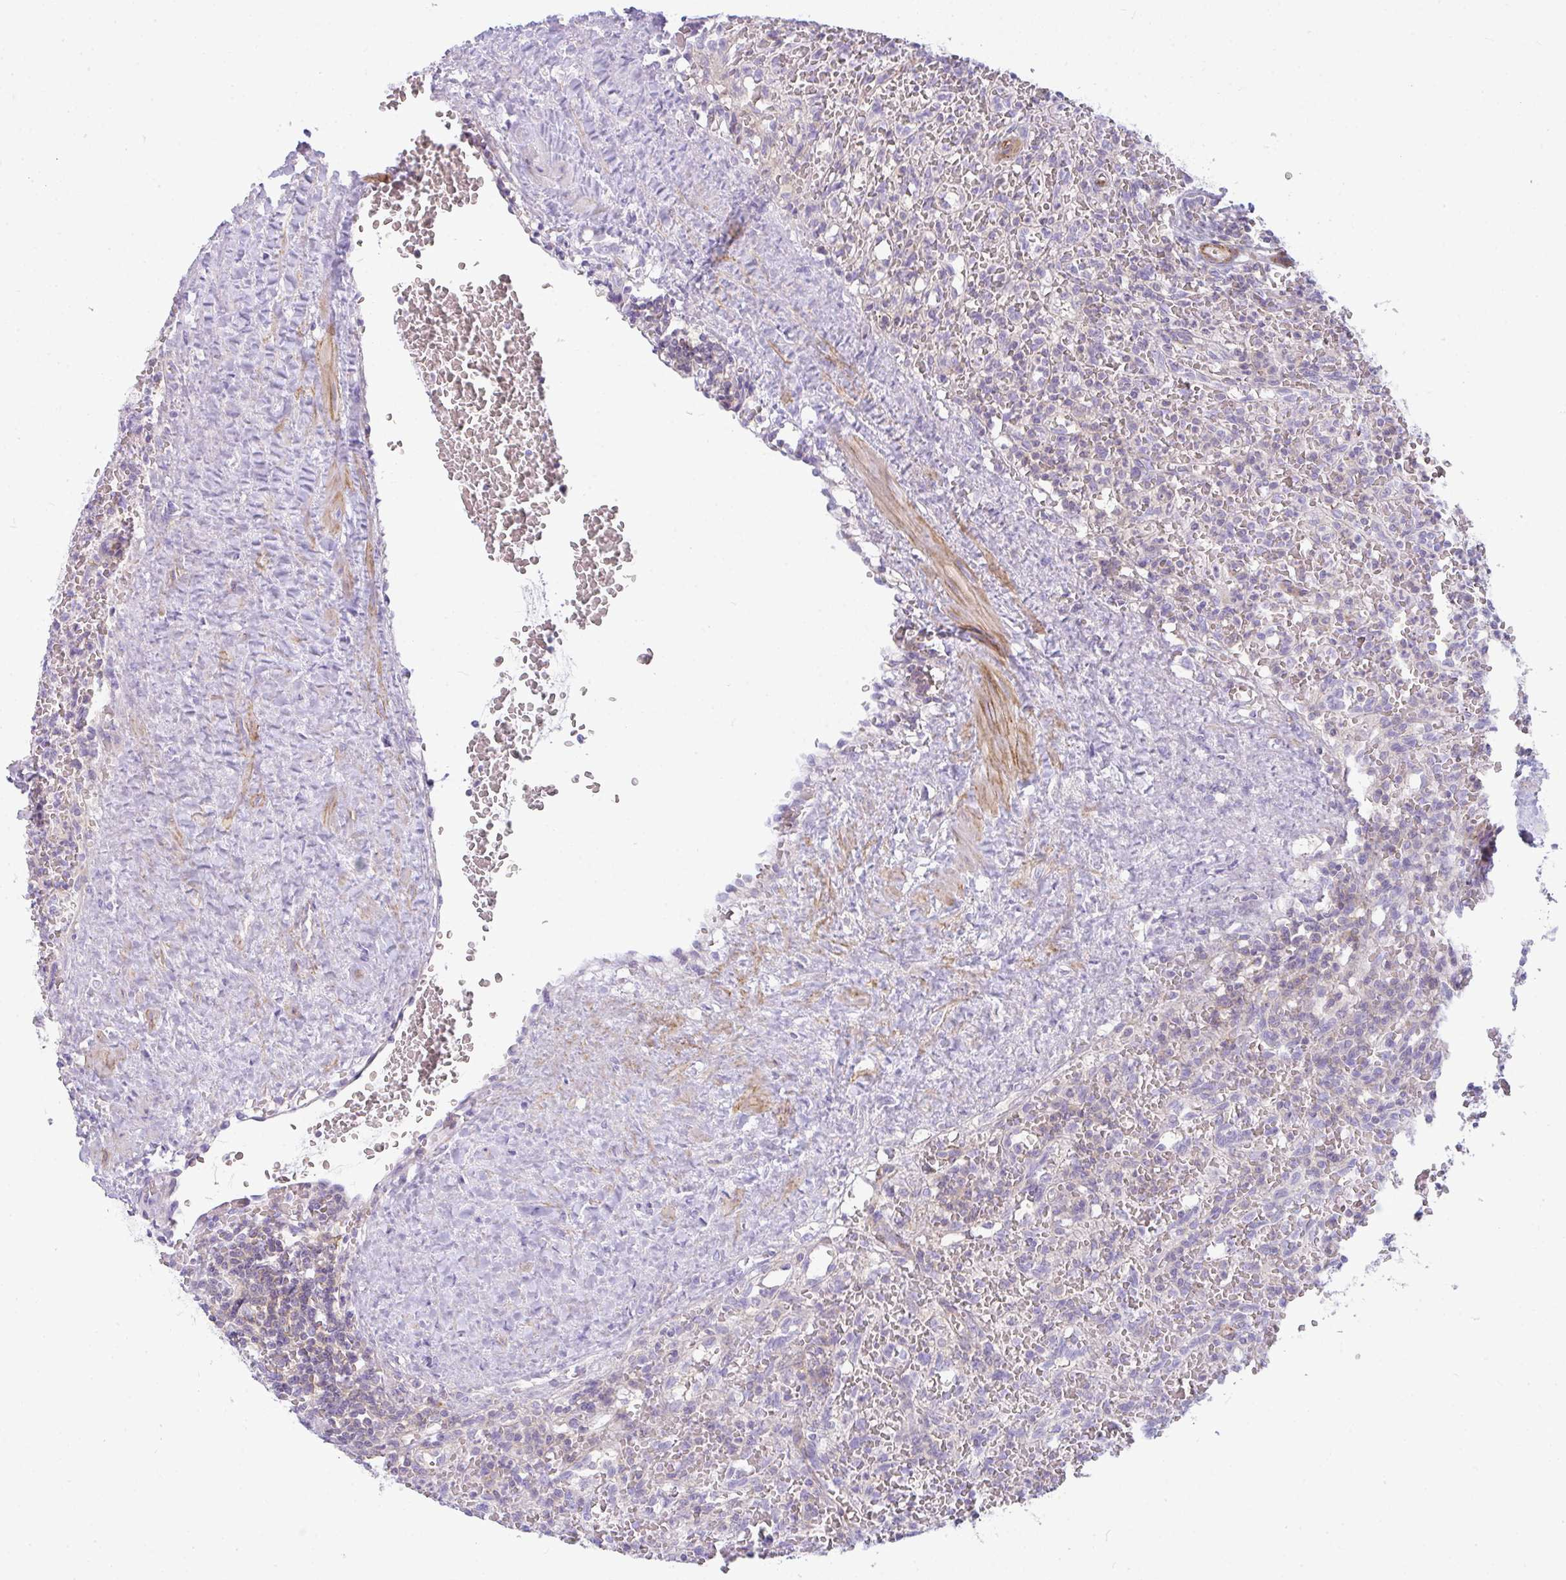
{"staining": {"intensity": "negative", "quantity": "none", "location": "none"}, "tissue": "lymphoma", "cell_type": "Tumor cells", "image_type": "cancer", "snomed": [{"axis": "morphology", "description": "Malignant lymphoma, non-Hodgkin's type, Low grade"}, {"axis": "topography", "description": "Spleen"}], "caption": "An image of human malignant lymphoma, non-Hodgkin's type (low-grade) is negative for staining in tumor cells.", "gene": "CDRT15", "patient": {"sex": "female", "age": 64}}